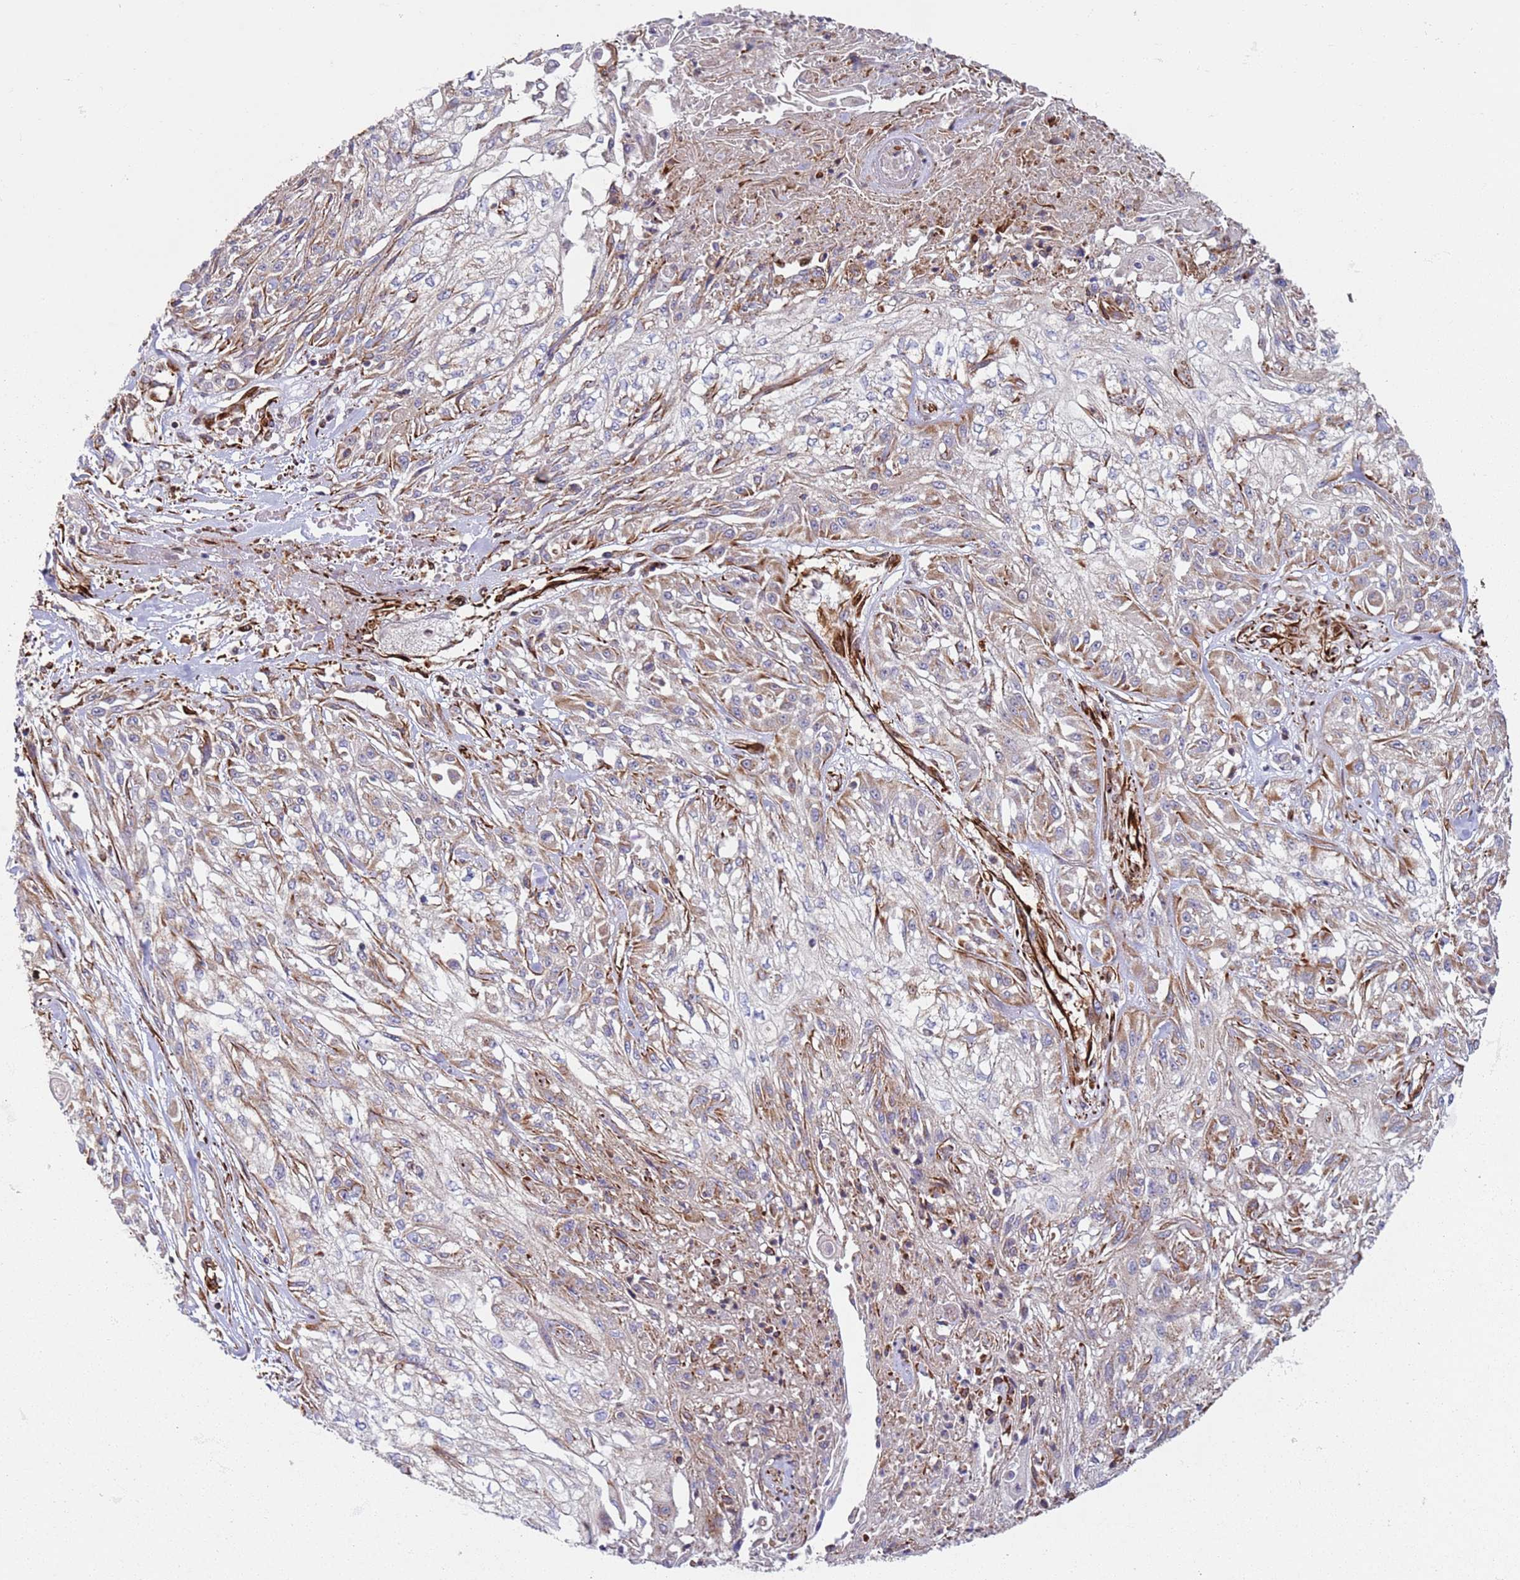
{"staining": {"intensity": "weak", "quantity": "25%-75%", "location": "cytoplasmic/membranous"}, "tissue": "skin cancer", "cell_type": "Tumor cells", "image_type": "cancer", "snomed": [{"axis": "morphology", "description": "Squamous cell carcinoma, NOS"}, {"axis": "morphology", "description": "Squamous cell carcinoma, metastatic, NOS"}, {"axis": "topography", "description": "Skin"}, {"axis": "topography", "description": "Lymph node"}], "caption": "Metastatic squamous cell carcinoma (skin) tissue displays weak cytoplasmic/membranous staining in about 25%-75% of tumor cells, visualized by immunohistochemistry.", "gene": "SNAPIN", "patient": {"sex": "male", "age": 75}}